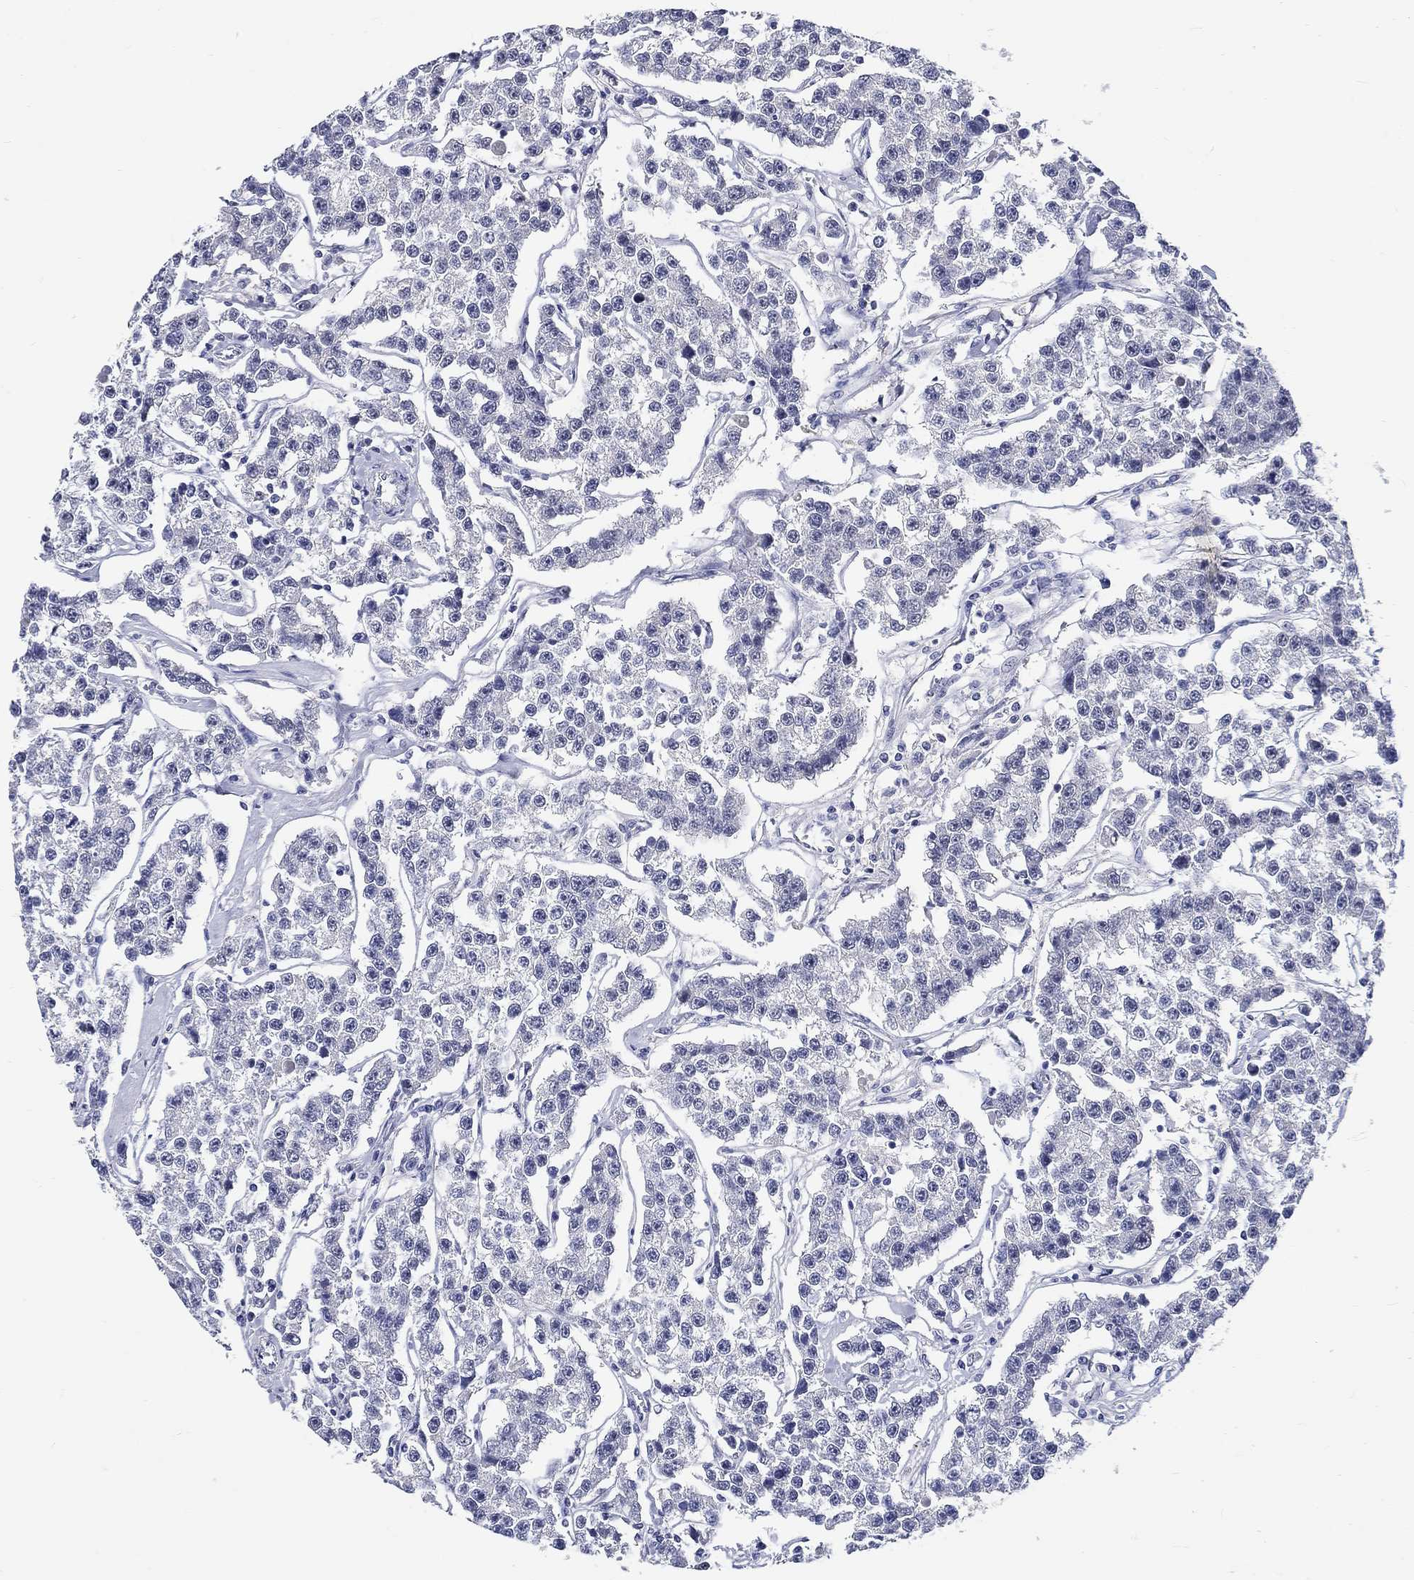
{"staining": {"intensity": "negative", "quantity": "none", "location": "none"}, "tissue": "testis cancer", "cell_type": "Tumor cells", "image_type": "cancer", "snomed": [{"axis": "morphology", "description": "Seminoma, NOS"}, {"axis": "topography", "description": "Testis"}], "caption": "A micrograph of testis cancer (seminoma) stained for a protein reveals no brown staining in tumor cells.", "gene": "GRIN1", "patient": {"sex": "male", "age": 59}}